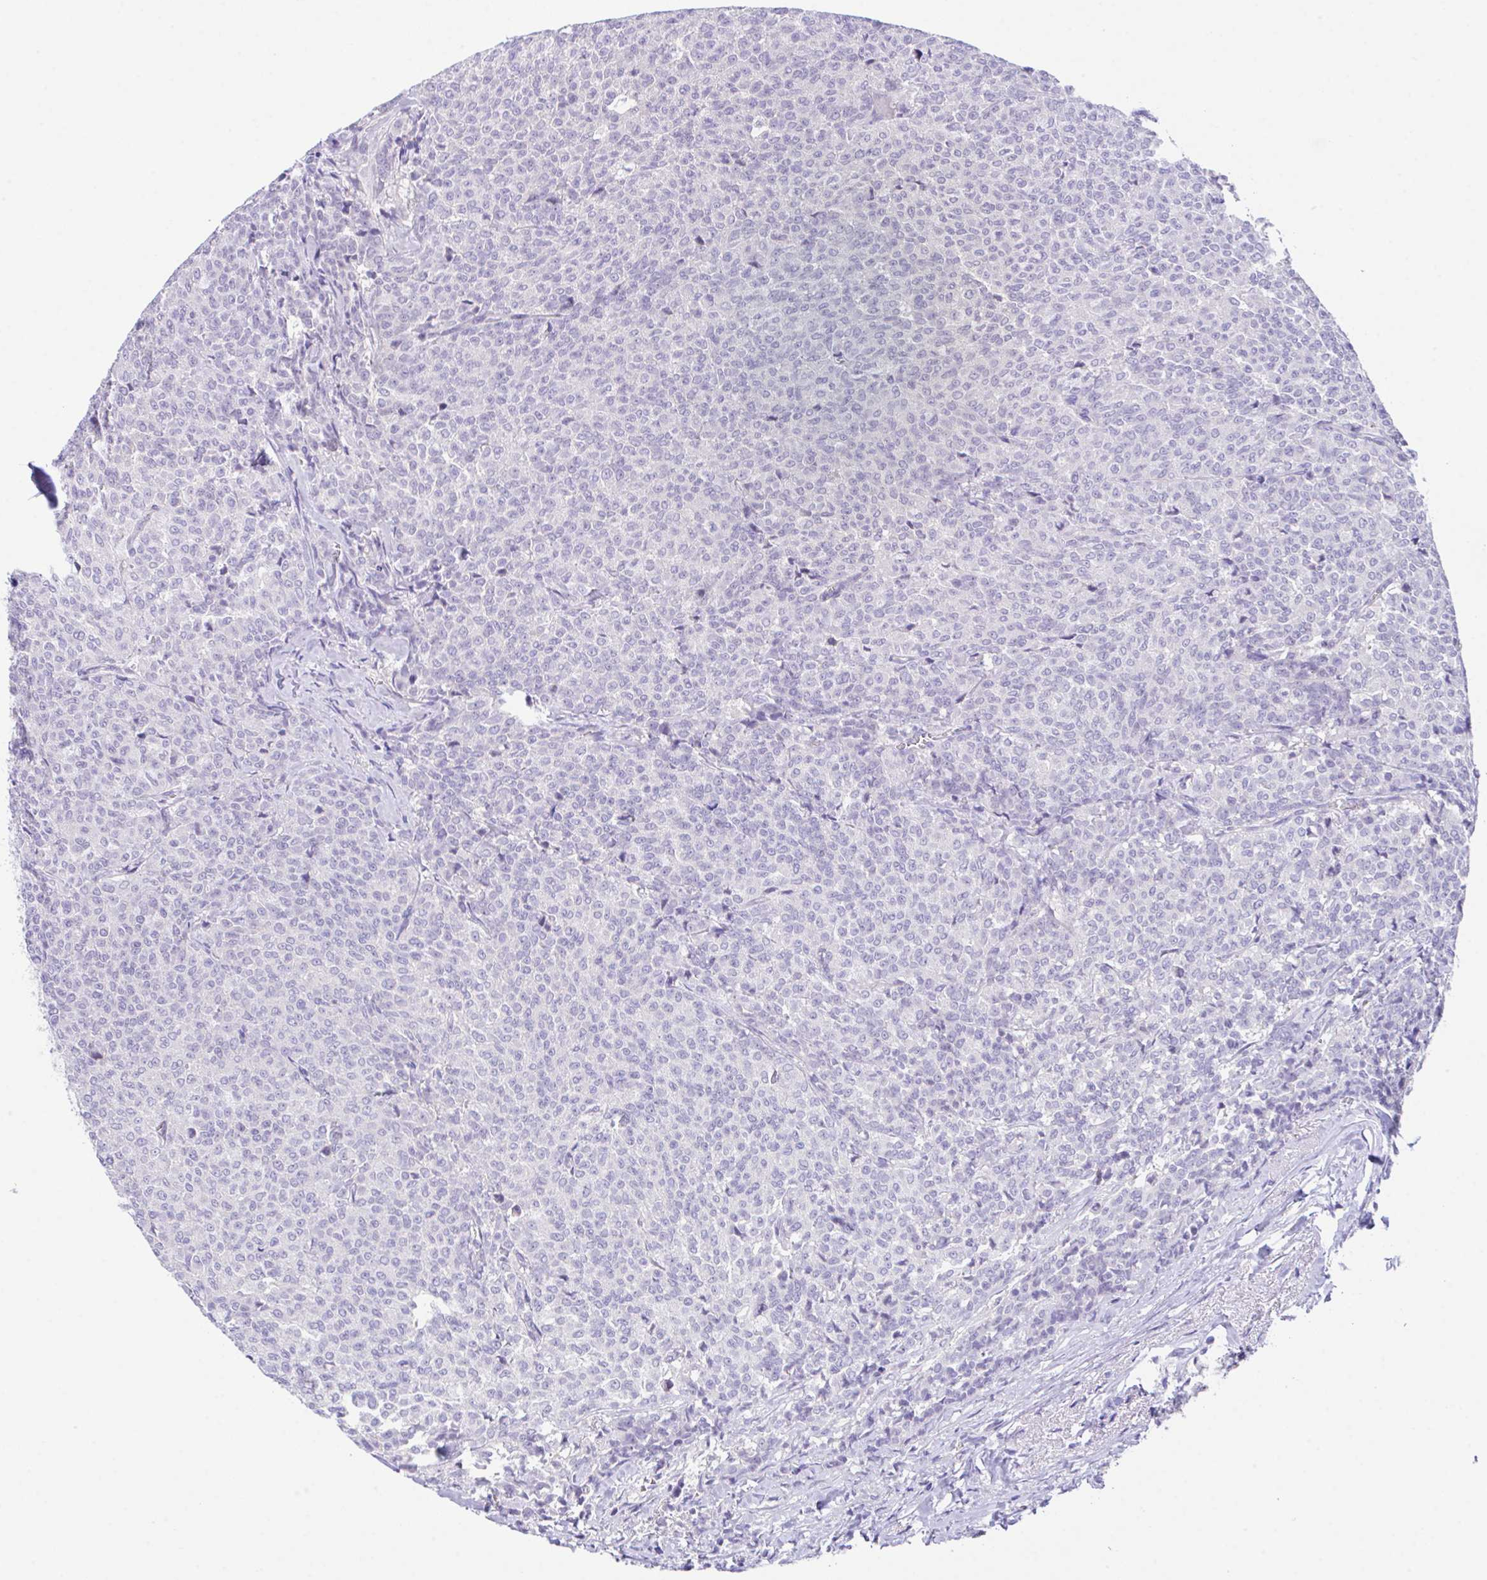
{"staining": {"intensity": "negative", "quantity": "none", "location": "none"}, "tissue": "breast cancer", "cell_type": "Tumor cells", "image_type": "cancer", "snomed": [{"axis": "morphology", "description": "Duct carcinoma"}, {"axis": "topography", "description": "Breast"}], "caption": "This is an IHC image of human intraductal carcinoma (breast). There is no positivity in tumor cells.", "gene": "HACD4", "patient": {"sex": "female", "age": 91}}